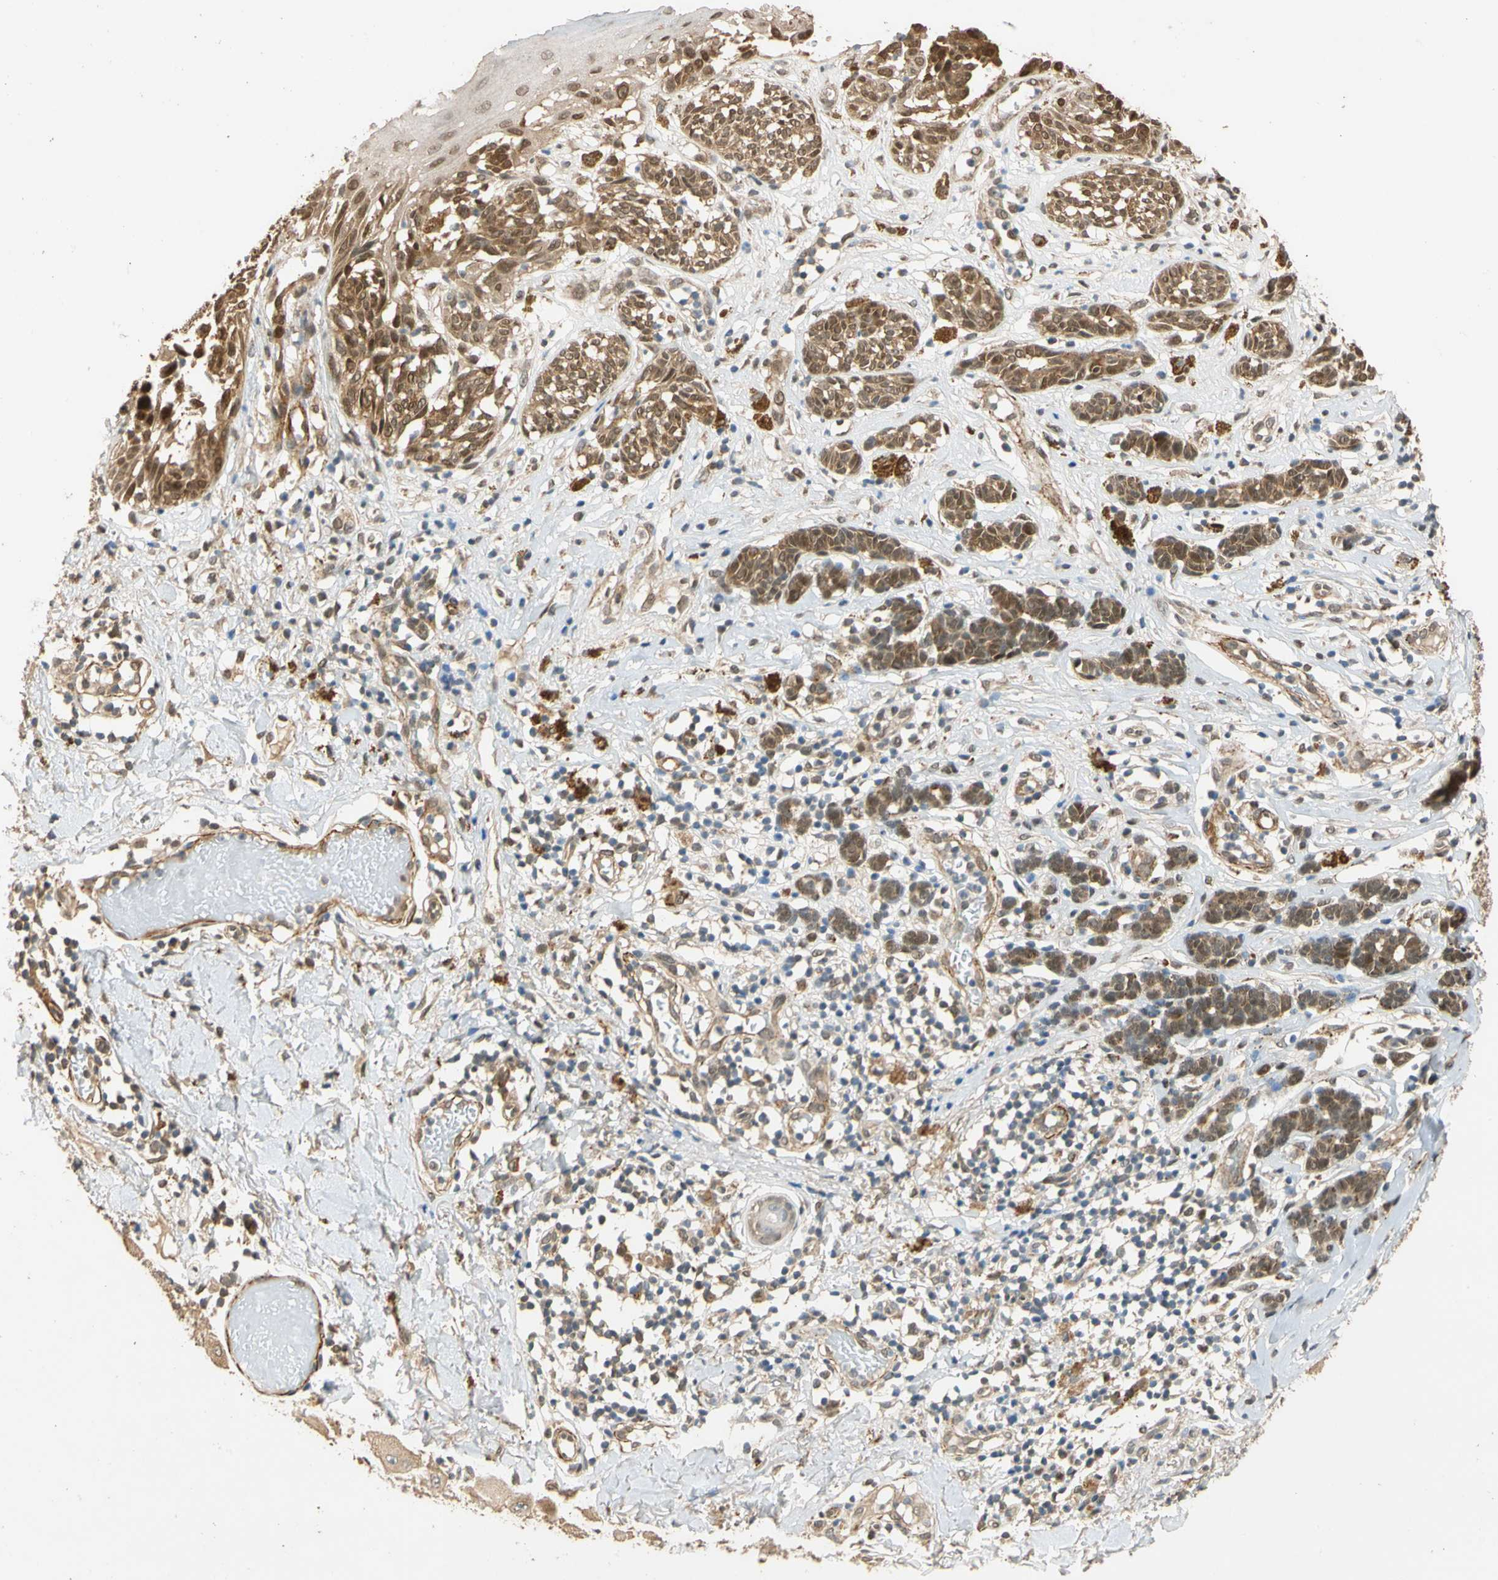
{"staining": {"intensity": "moderate", "quantity": ">75%", "location": "cytoplasmic/membranous,nuclear"}, "tissue": "melanoma", "cell_type": "Tumor cells", "image_type": "cancer", "snomed": [{"axis": "morphology", "description": "Malignant melanoma, NOS"}, {"axis": "topography", "description": "Skin"}], "caption": "Tumor cells reveal medium levels of moderate cytoplasmic/membranous and nuclear positivity in about >75% of cells in human melanoma. The protein of interest is shown in brown color, while the nuclei are stained blue.", "gene": "QSER1", "patient": {"sex": "male", "age": 64}}